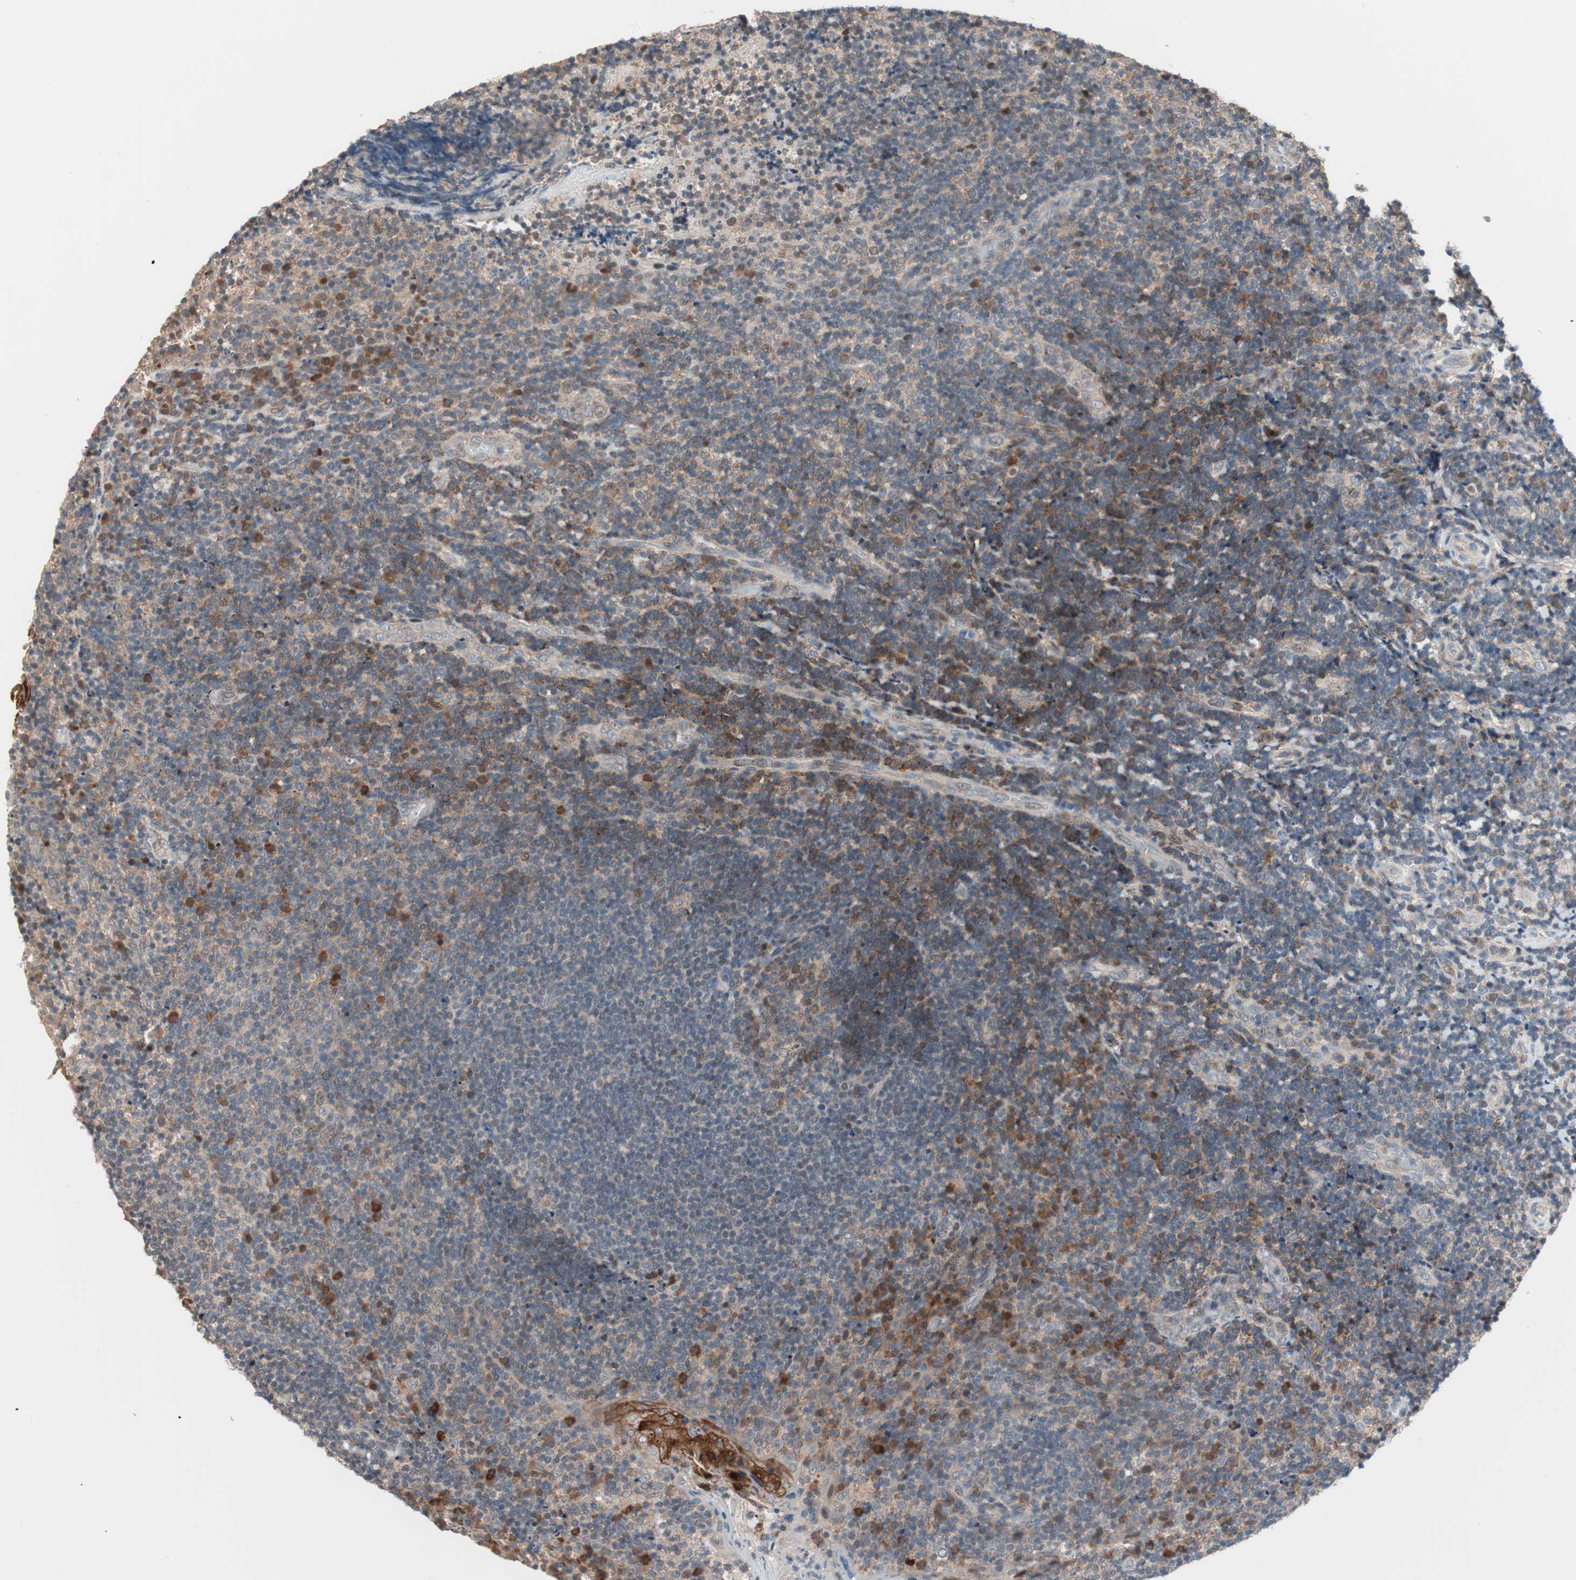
{"staining": {"intensity": "moderate", "quantity": "<25%", "location": "cytoplasmic/membranous"}, "tissue": "lymphoma", "cell_type": "Tumor cells", "image_type": "cancer", "snomed": [{"axis": "morphology", "description": "Malignant lymphoma, non-Hodgkin's type, High grade"}, {"axis": "topography", "description": "Tonsil"}], "caption": "Immunohistochemistry (IHC) of human lymphoma shows low levels of moderate cytoplasmic/membranous expression in approximately <25% of tumor cells.", "gene": "POLH", "patient": {"sex": "female", "age": 36}}